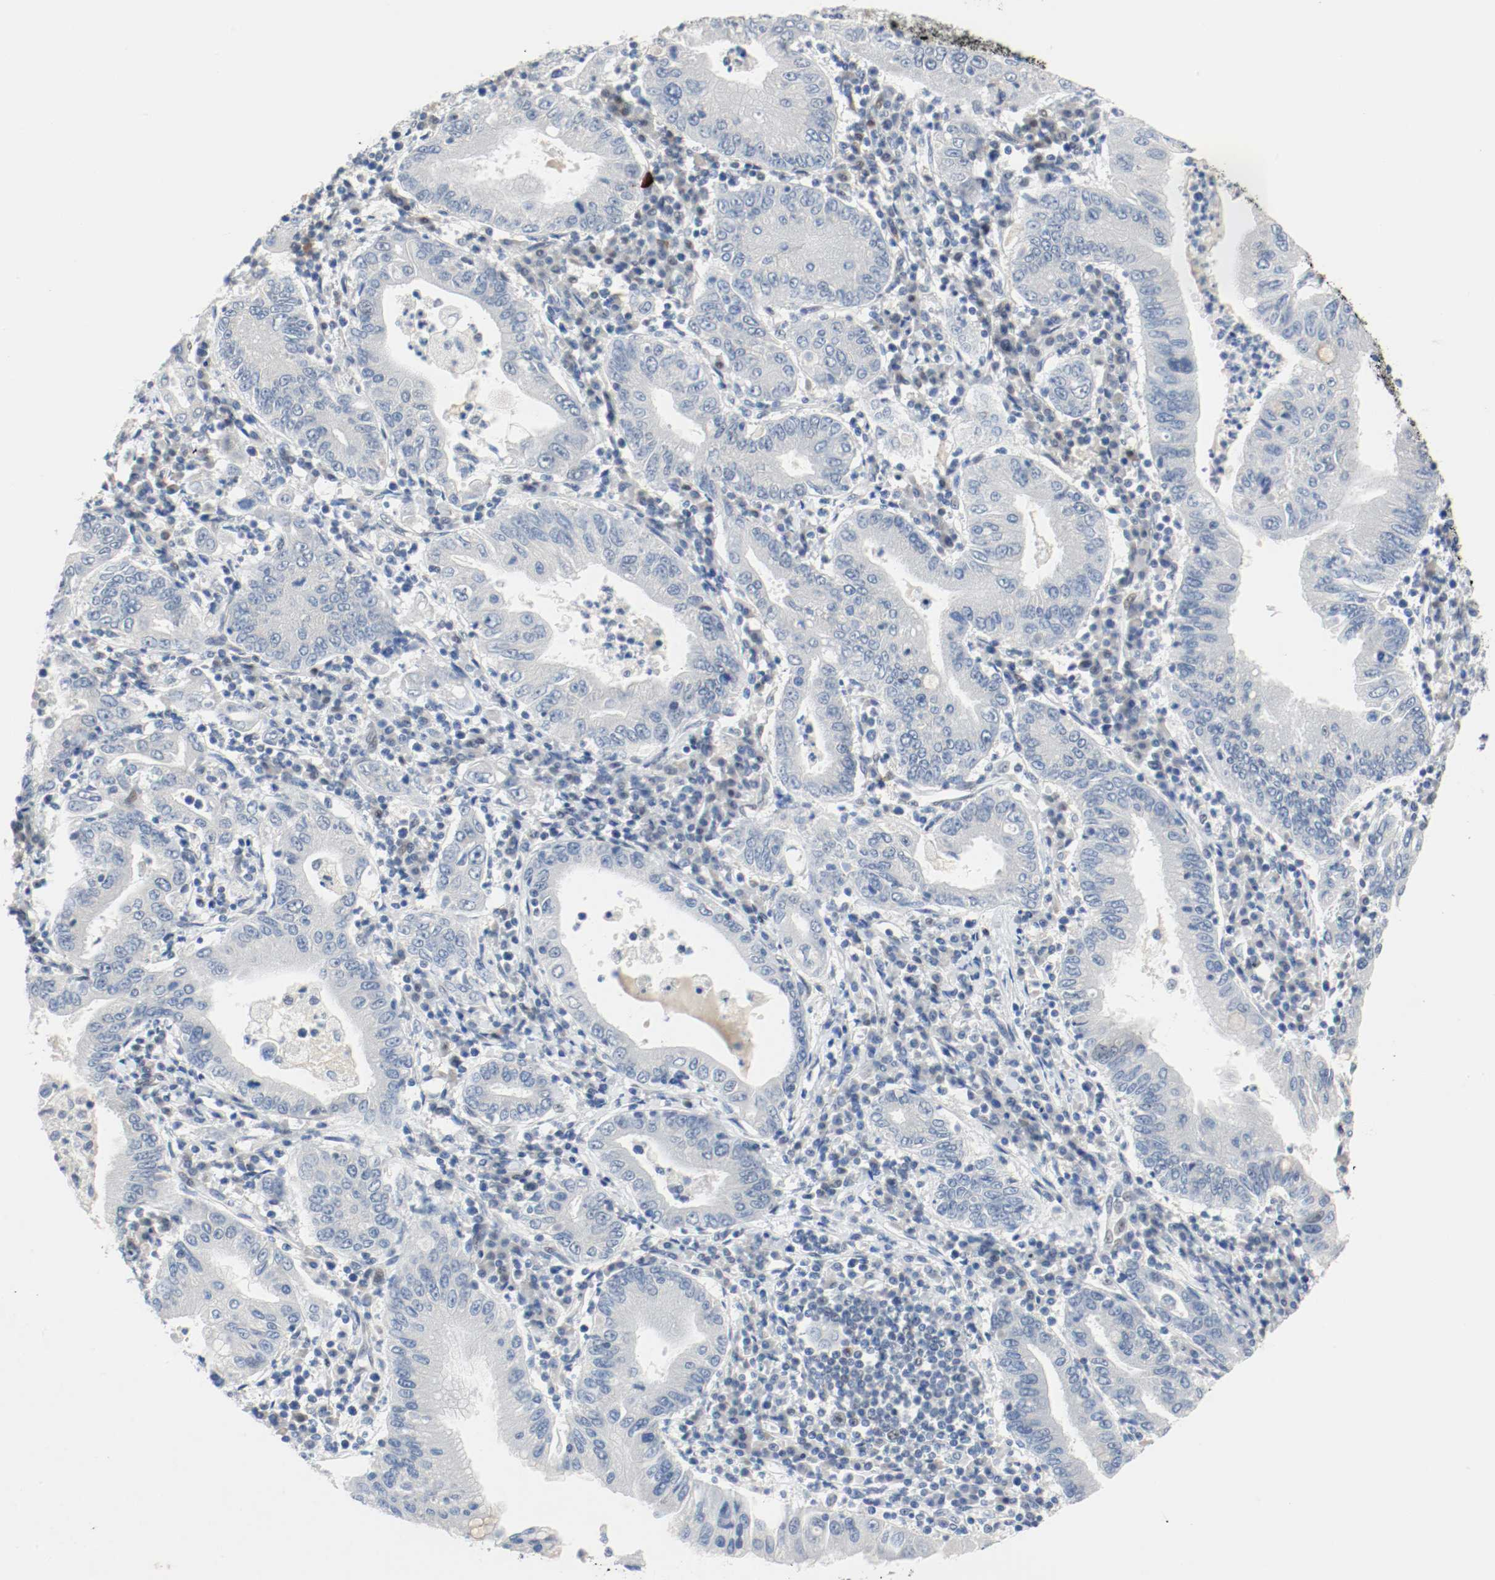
{"staining": {"intensity": "negative", "quantity": "none", "location": "none"}, "tissue": "stomach cancer", "cell_type": "Tumor cells", "image_type": "cancer", "snomed": [{"axis": "morphology", "description": "Normal tissue, NOS"}, {"axis": "morphology", "description": "Adenocarcinoma, NOS"}, {"axis": "topography", "description": "Esophagus"}, {"axis": "topography", "description": "Stomach, upper"}, {"axis": "topography", "description": "Peripheral nerve tissue"}], "caption": "DAB (3,3'-diaminobenzidine) immunohistochemical staining of stomach cancer (adenocarcinoma) shows no significant positivity in tumor cells.", "gene": "ASH1L", "patient": {"sex": "male", "age": 62}}